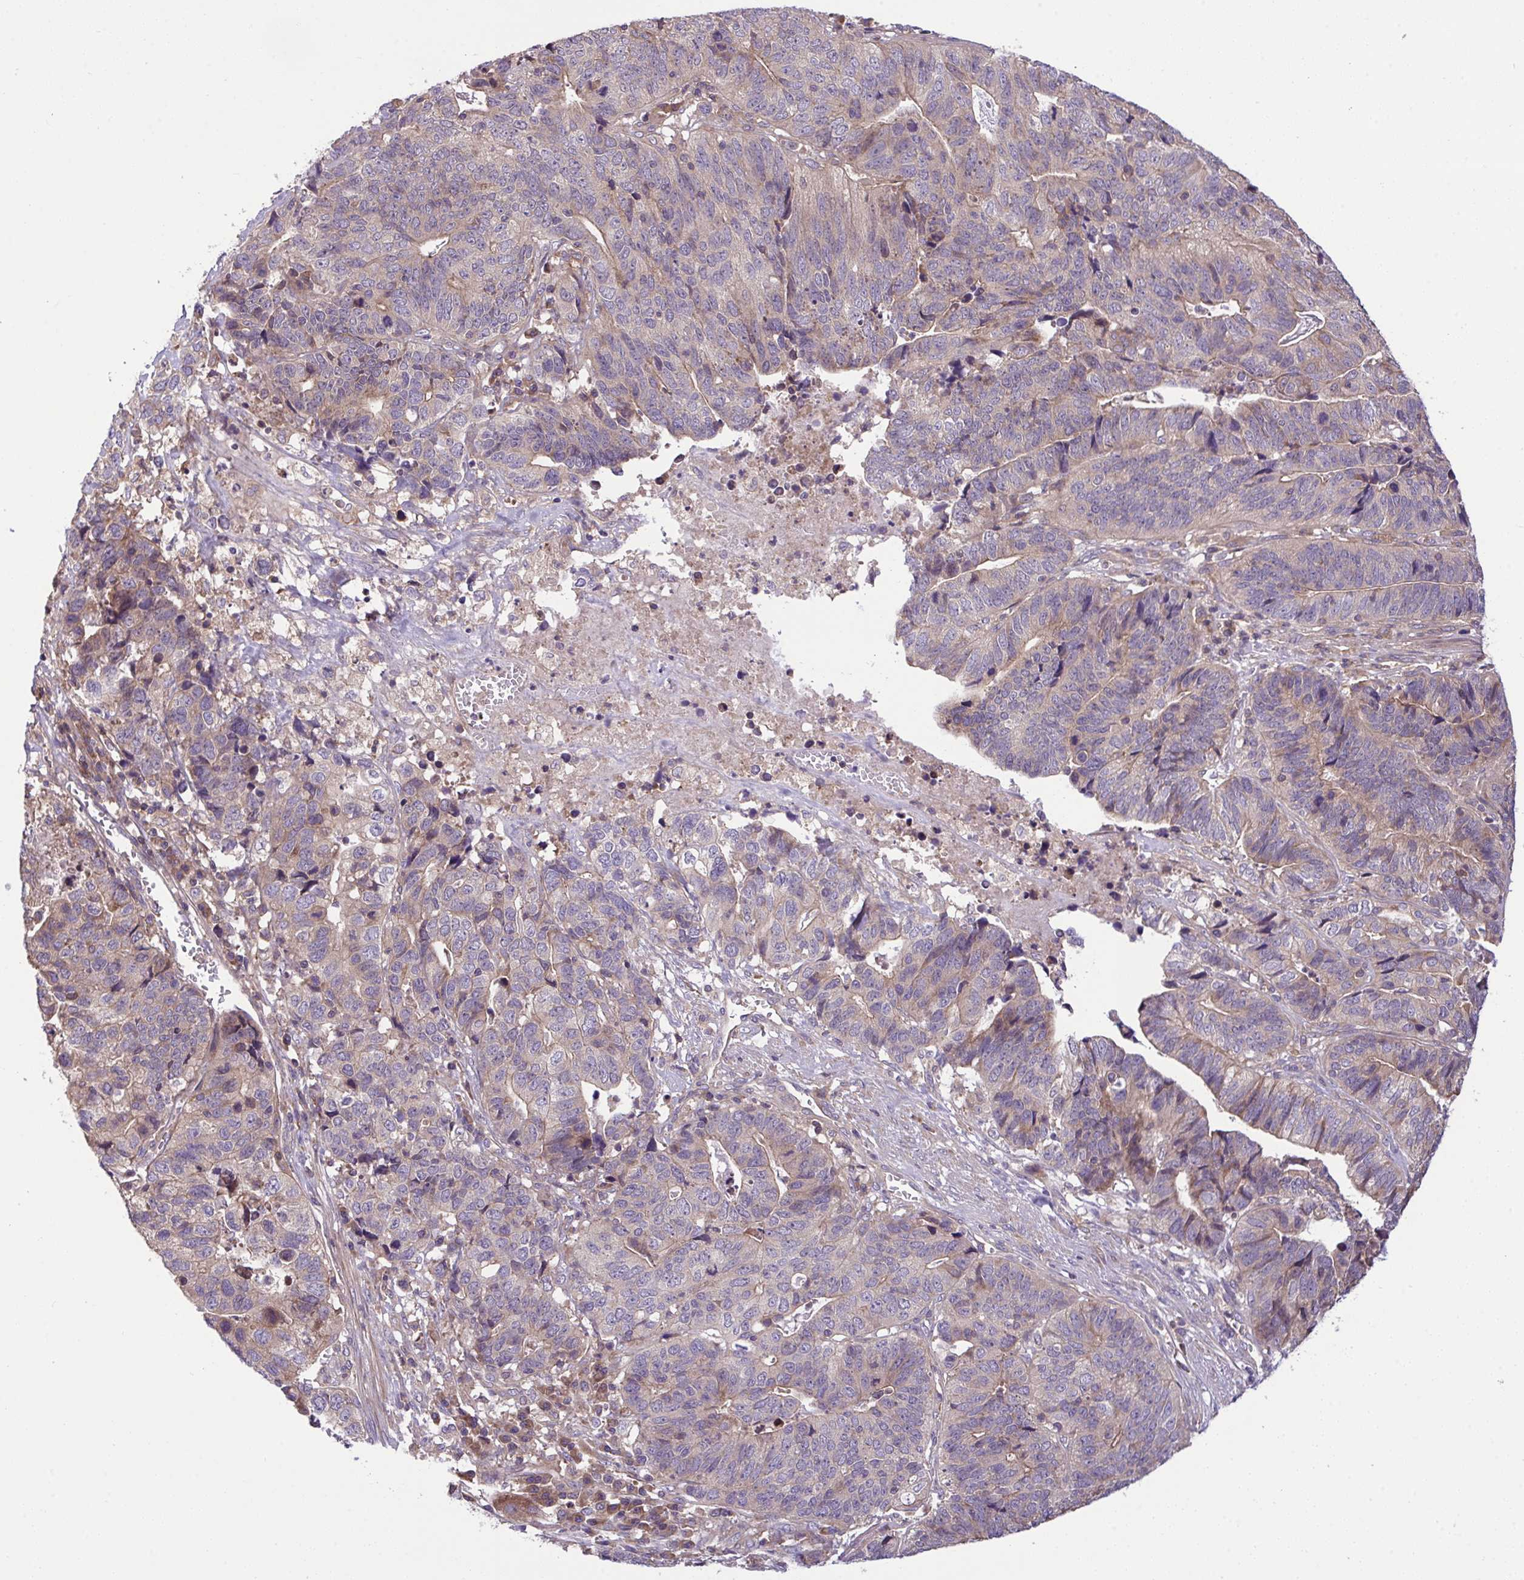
{"staining": {"intensity": "weak", "quantity": "<25%", "location": "cytoplasmic/membranous"}, "tissue": "stomach cancer", "cell_type": "Tumor cells", "image_type": "cancer", "snomed": [{"axis": "morphology", "description": "Adenocarcinoma, NOS"}, {"axis": "topography", "description": "Stomach, upper"}], "caption": "IHC of stomach adenocarcinoma demonstrates no staining in tumor cells.", "gene": "GRB14", "patient": {"sex": "female", "age": 67}}